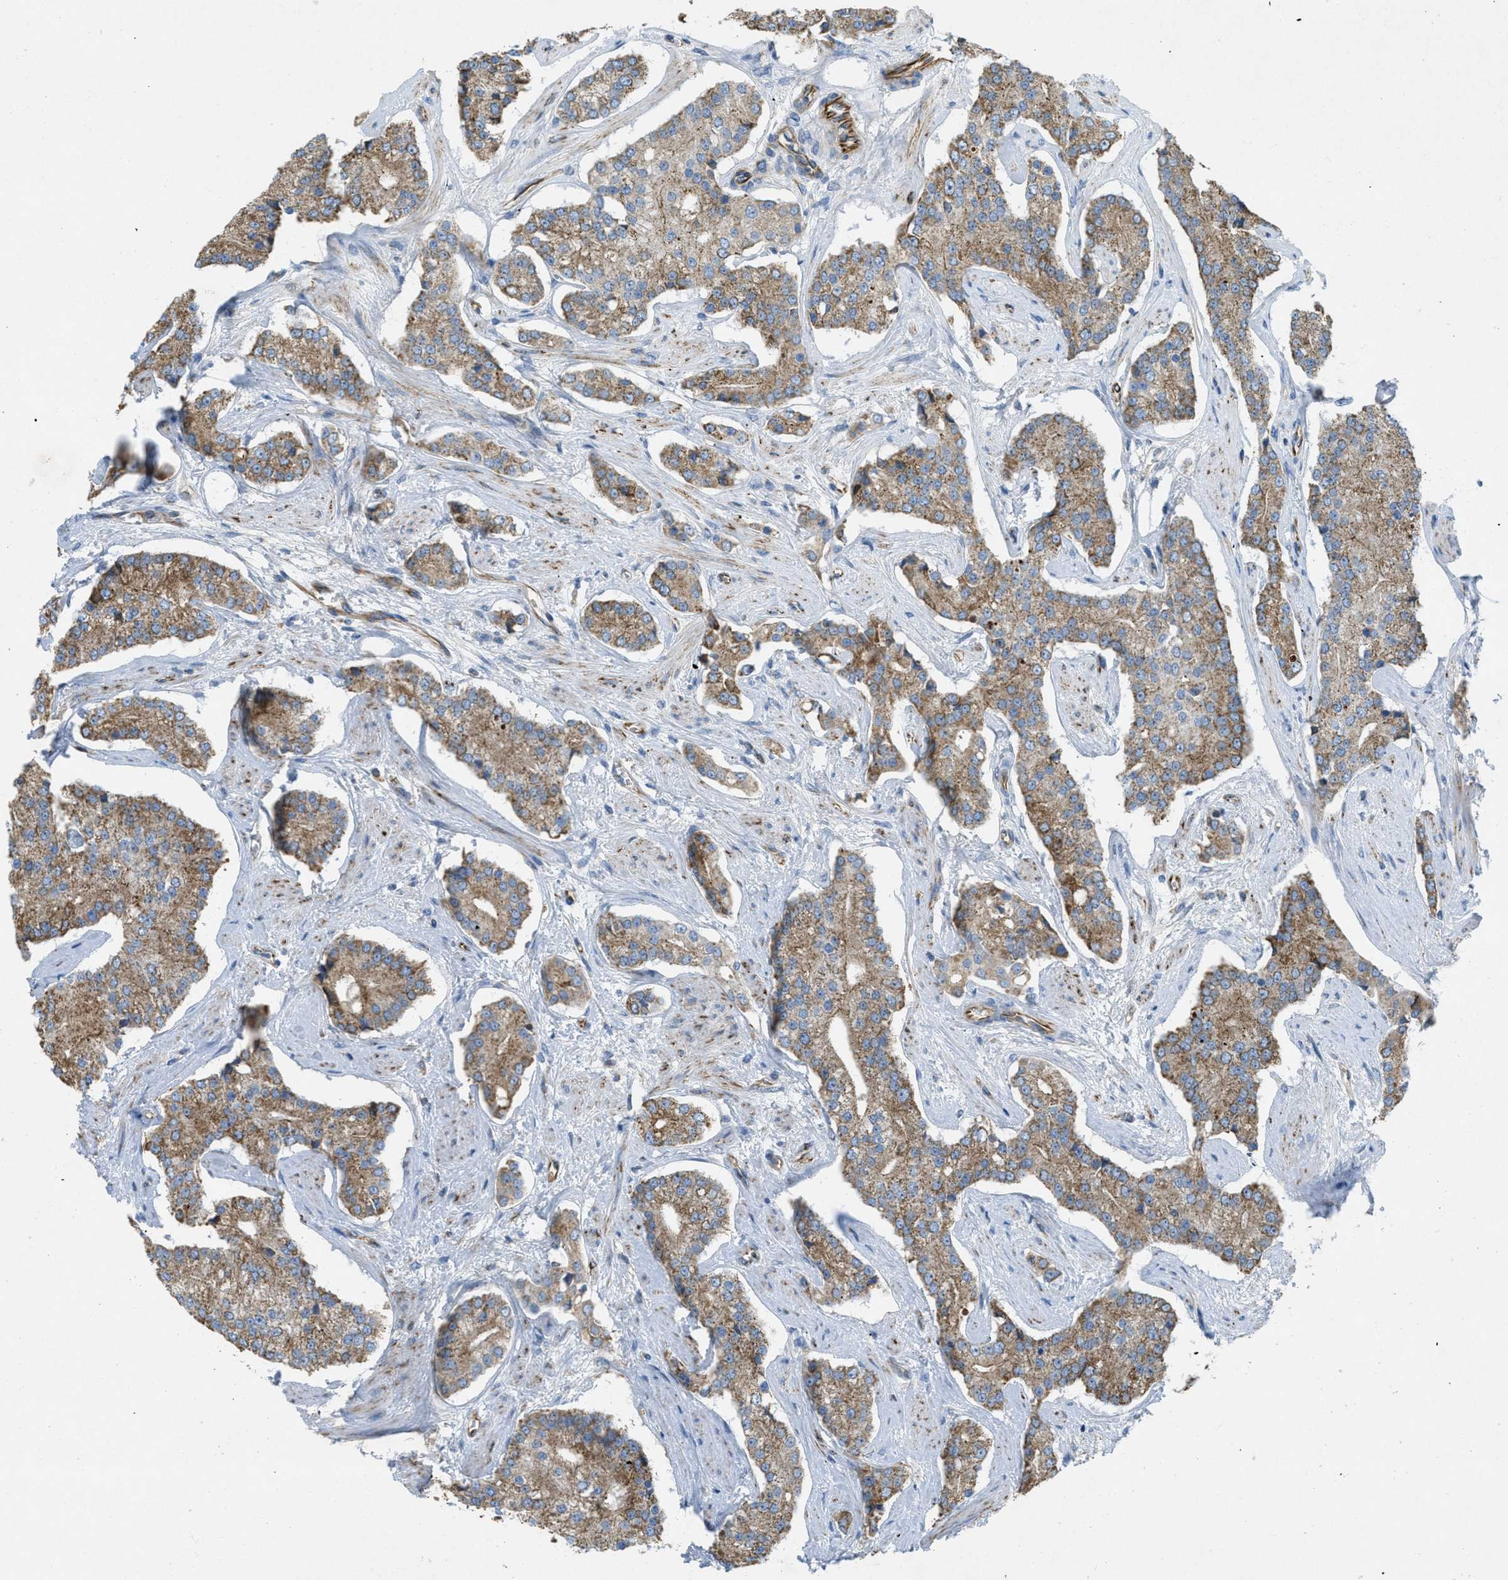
{"staining": {"intensity": "moderate", "quantity": ">75%", "location": "cytoplasmic/membranous"}, "tissue": "prostate cancer", "cell_type": "Tumor cells", "image_type": "cancer", "snomed": [{"axis": "morphology", "description": "Adenocarcinoma, High grade"}, {"axis": "topography", "description": "Prostate"}], "caption": "A histopathology image showing moderate cytoplasmic/membranous staining in approximately >75% of tumor cells in prostate adenocarcinoma (high-grade), as visualized by brown immunohistochemical staining.", "gene": "BTN3A1", "patient": {"sex": "male", "age": 71}}